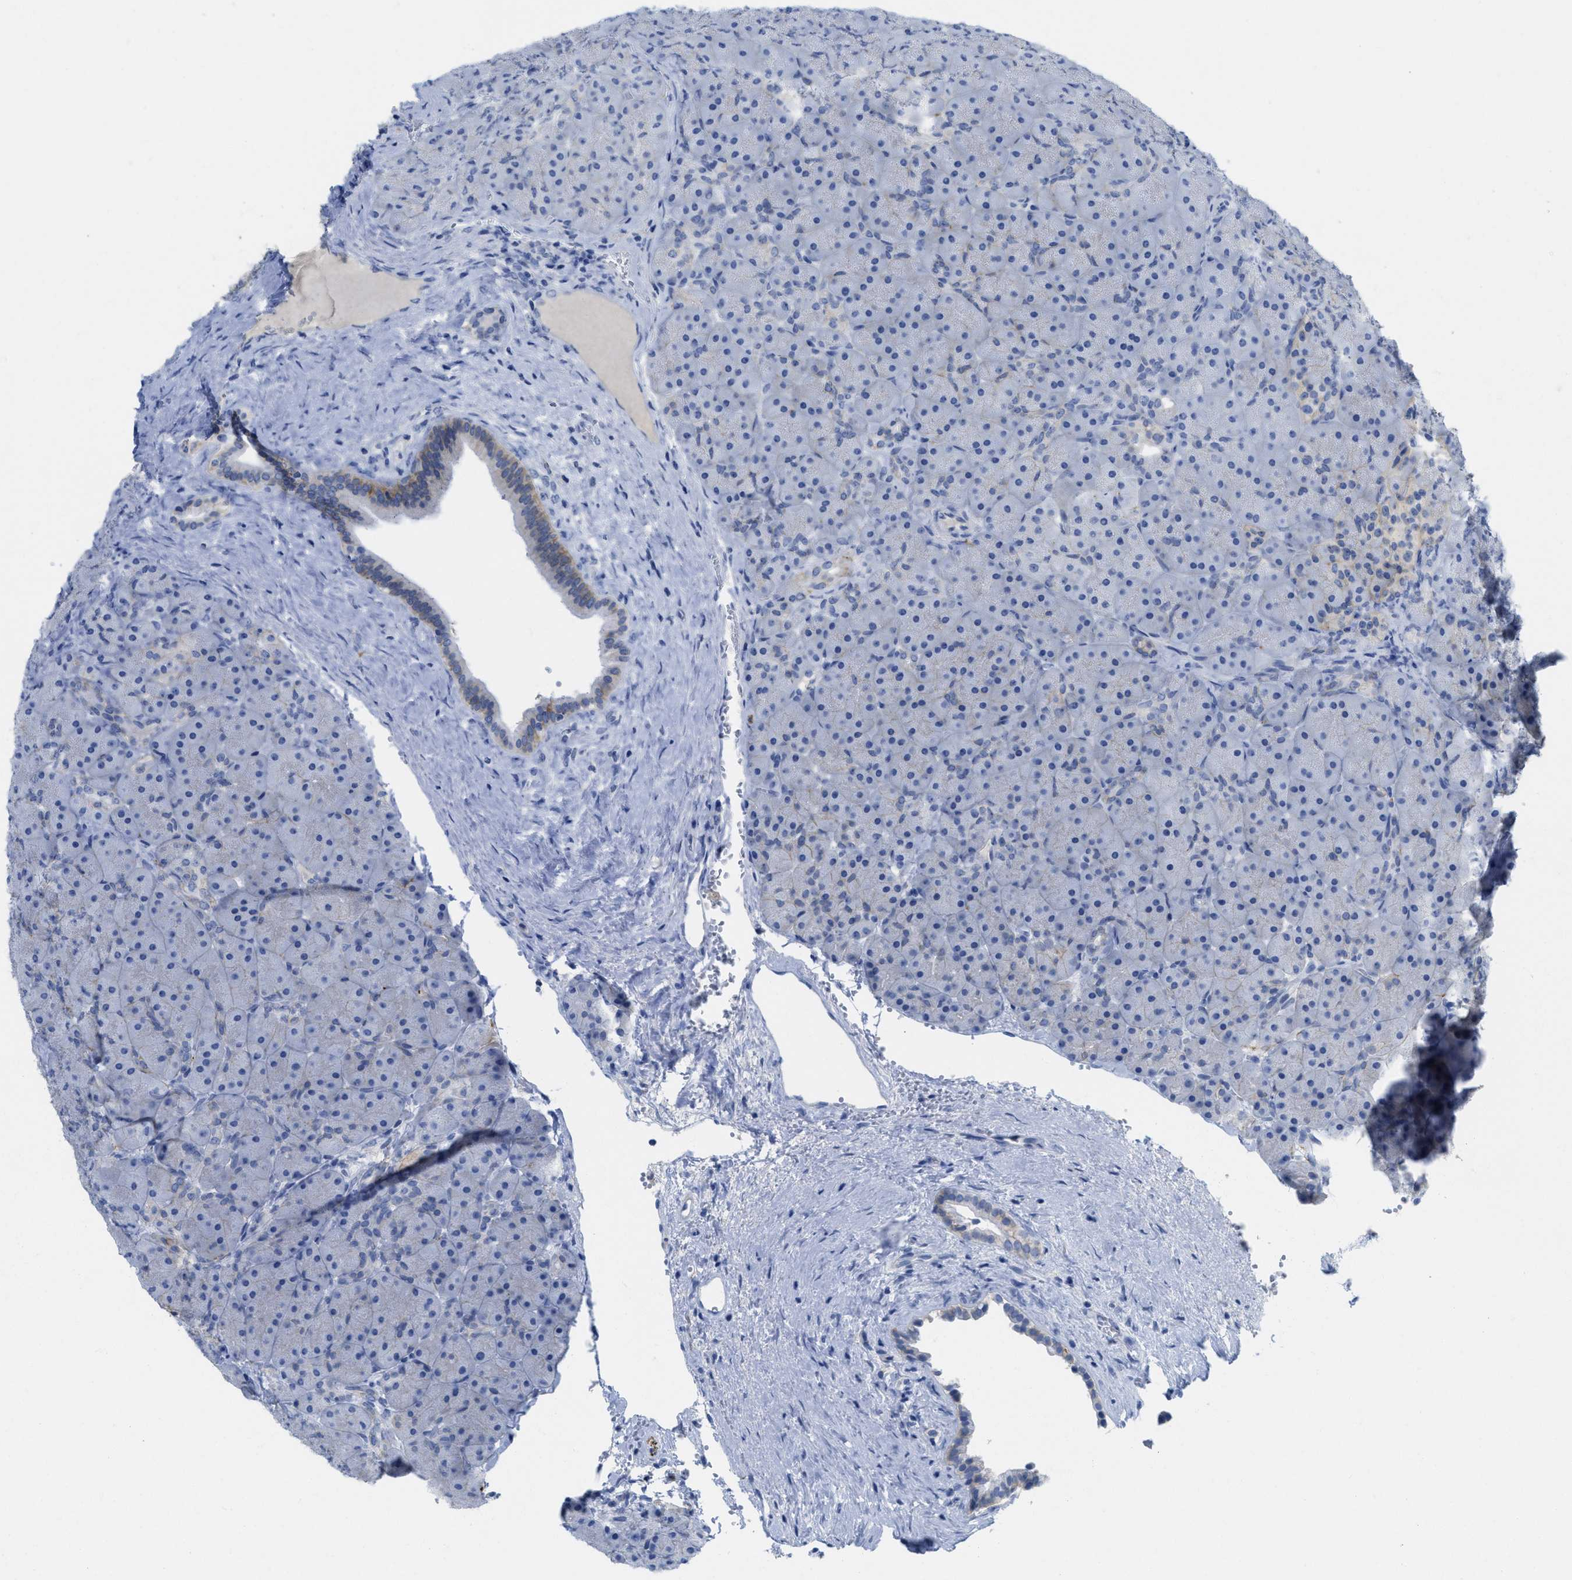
{"staining": {"intensity": "negative", "quantity": "none", "location": "none"}, "tissue": "pancreas", "cell_type": "Exocrine glandular cells", "image_type": "normal", "snomed": [{"axis": "morphology", "description": "Normal tissue, NOS"}, {"axis": "topography", "description": "Pancreas"}], "caption": "A histopathology image of pancreas stained for a protein displays no brown staining in exocrine glandular cells. The staining was performed using DAB to visualize the protein expression in brown, while the nuclei were stained in blue with hematoxylin (Magnification: 20x).", "gene": "CNNM4", "patient": {"sex": "male", "age": 66}}